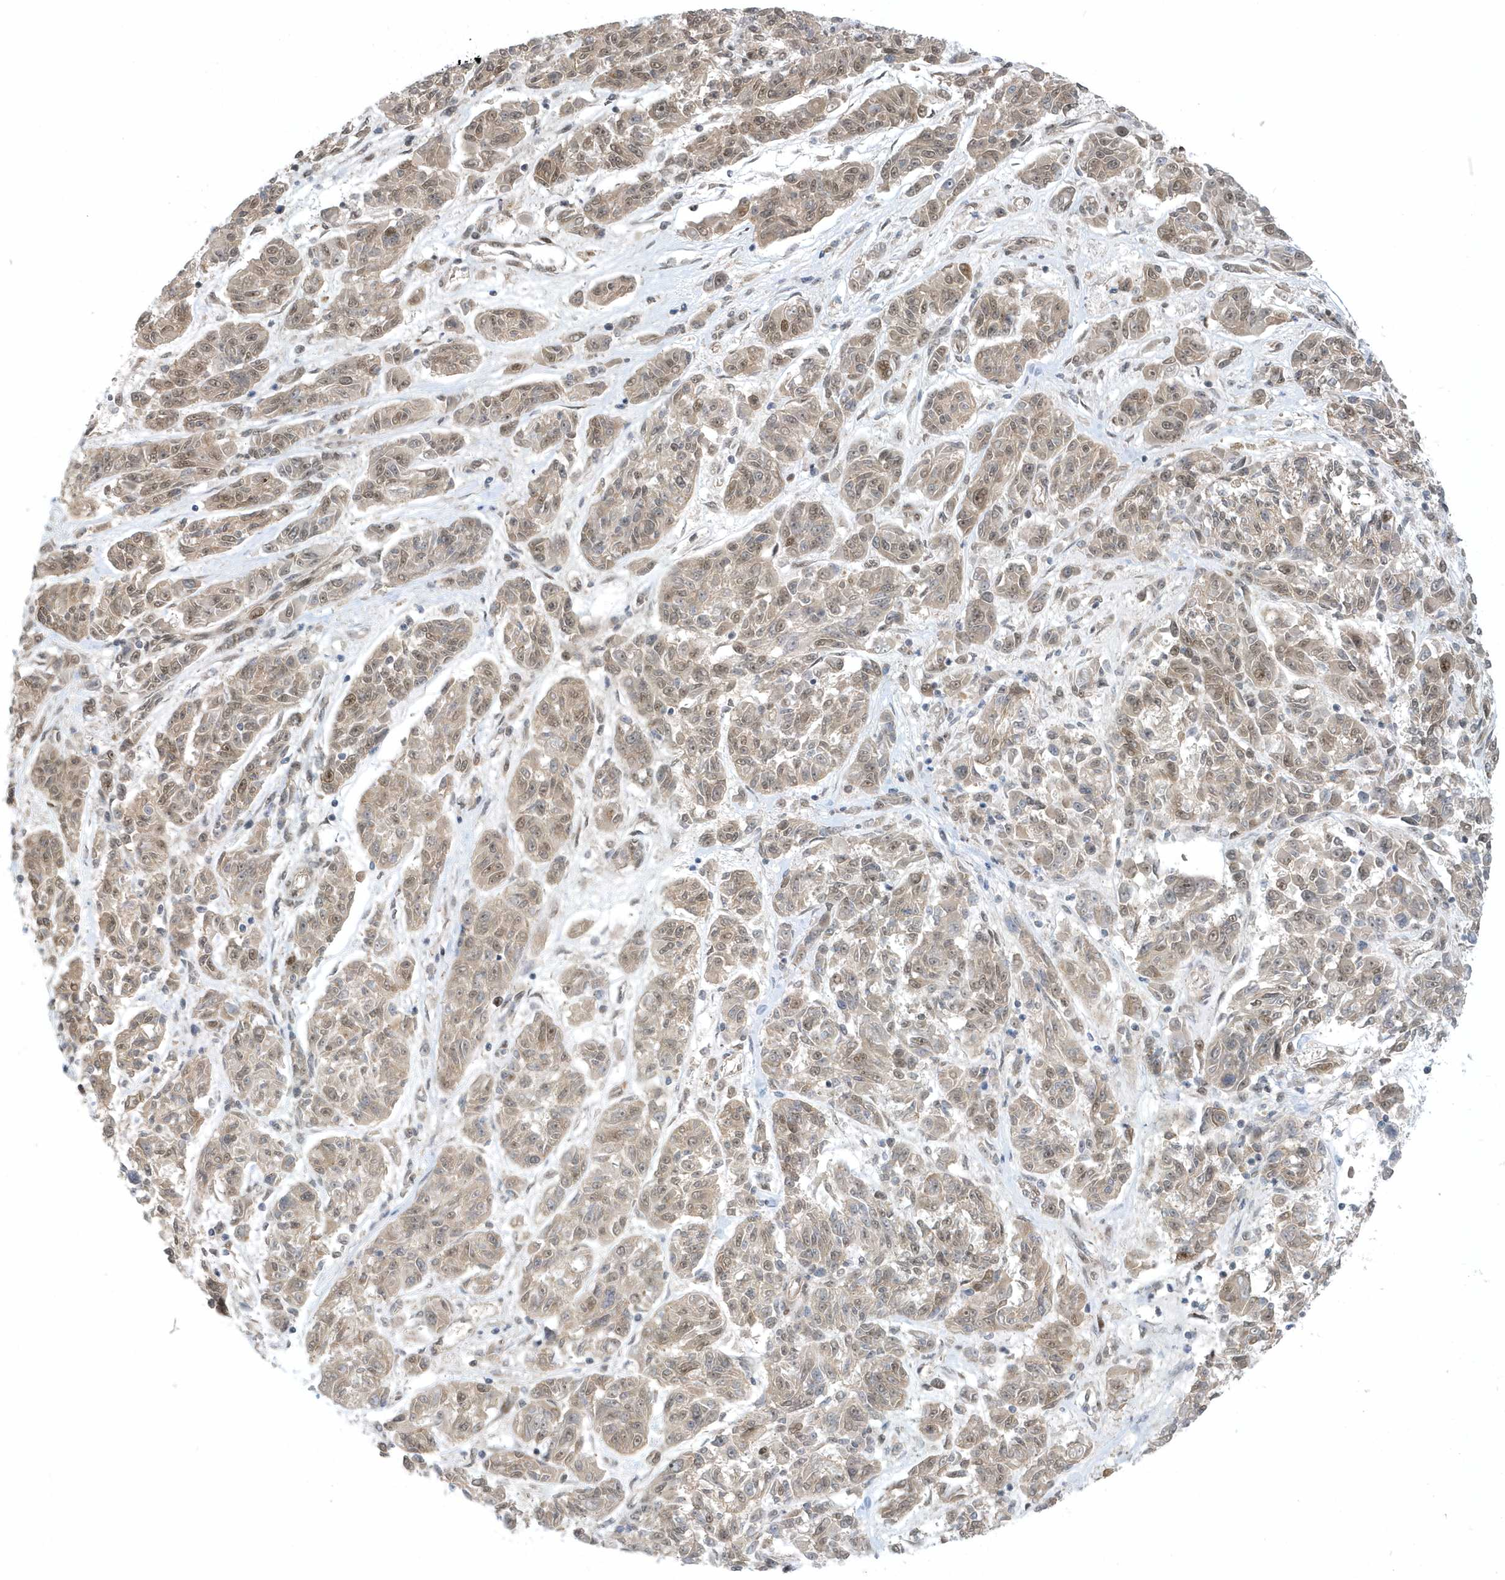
{"staining": {"intensity": "moderate", "quantity": ">75%", "location": "cytoplasmic/membranous,nuclear"}, "tissue": "melanoma", "cell_type": "Tumor cells", "image_type": "cancer", "snomed": [{"axis": "morphology", "description": "Malignant melanoma, NOS"}, {"axis": "topography", "description": "Skin"}], "caption": "Immunohistochemical staining of human malignant melanoma reveals medium levels of moderate cytoplasmic/membranous and nuclear expression in about >75% of tumor cells.", "gene": "USP53", "patient": {"sex": "male", "age": 53}}